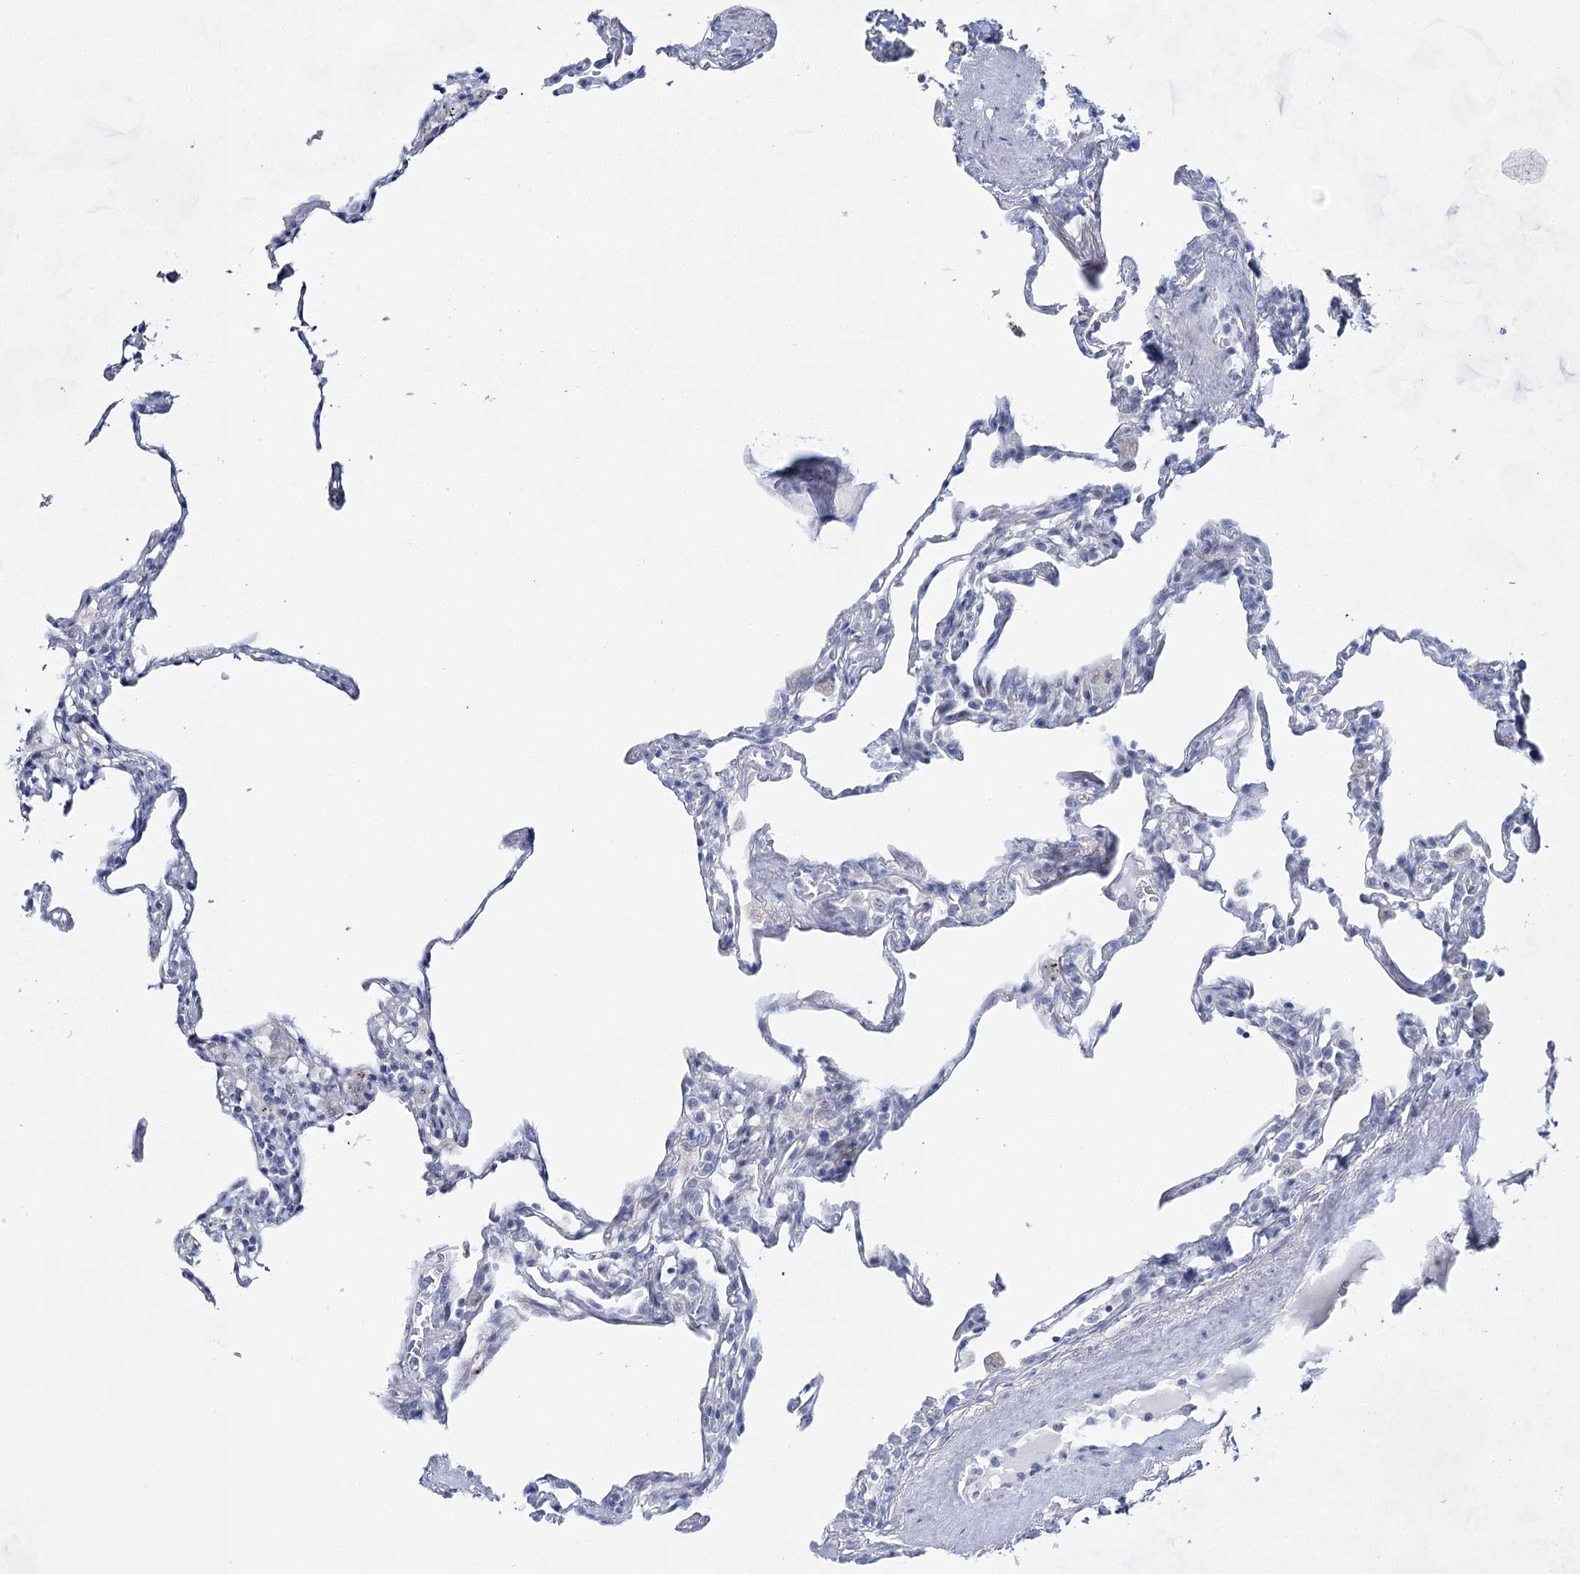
{"staining": {"intensity": "negative", "quantity": "none", "location": "none"}, "tissue": "lung", "cell_type": "Alveolar cells", "image_type": "normal", "snomed": [{"axis": "morphology", "description": "Normal tissue, NOS"}, {"axis": "topography", "description": "Lung"}], "caption": "DAB immunohistochemical staining of normal human lung shows no significant positivity in alveolar cells.", "gene": "BPHL", "patient": {"sex": "male", "age": 59}}